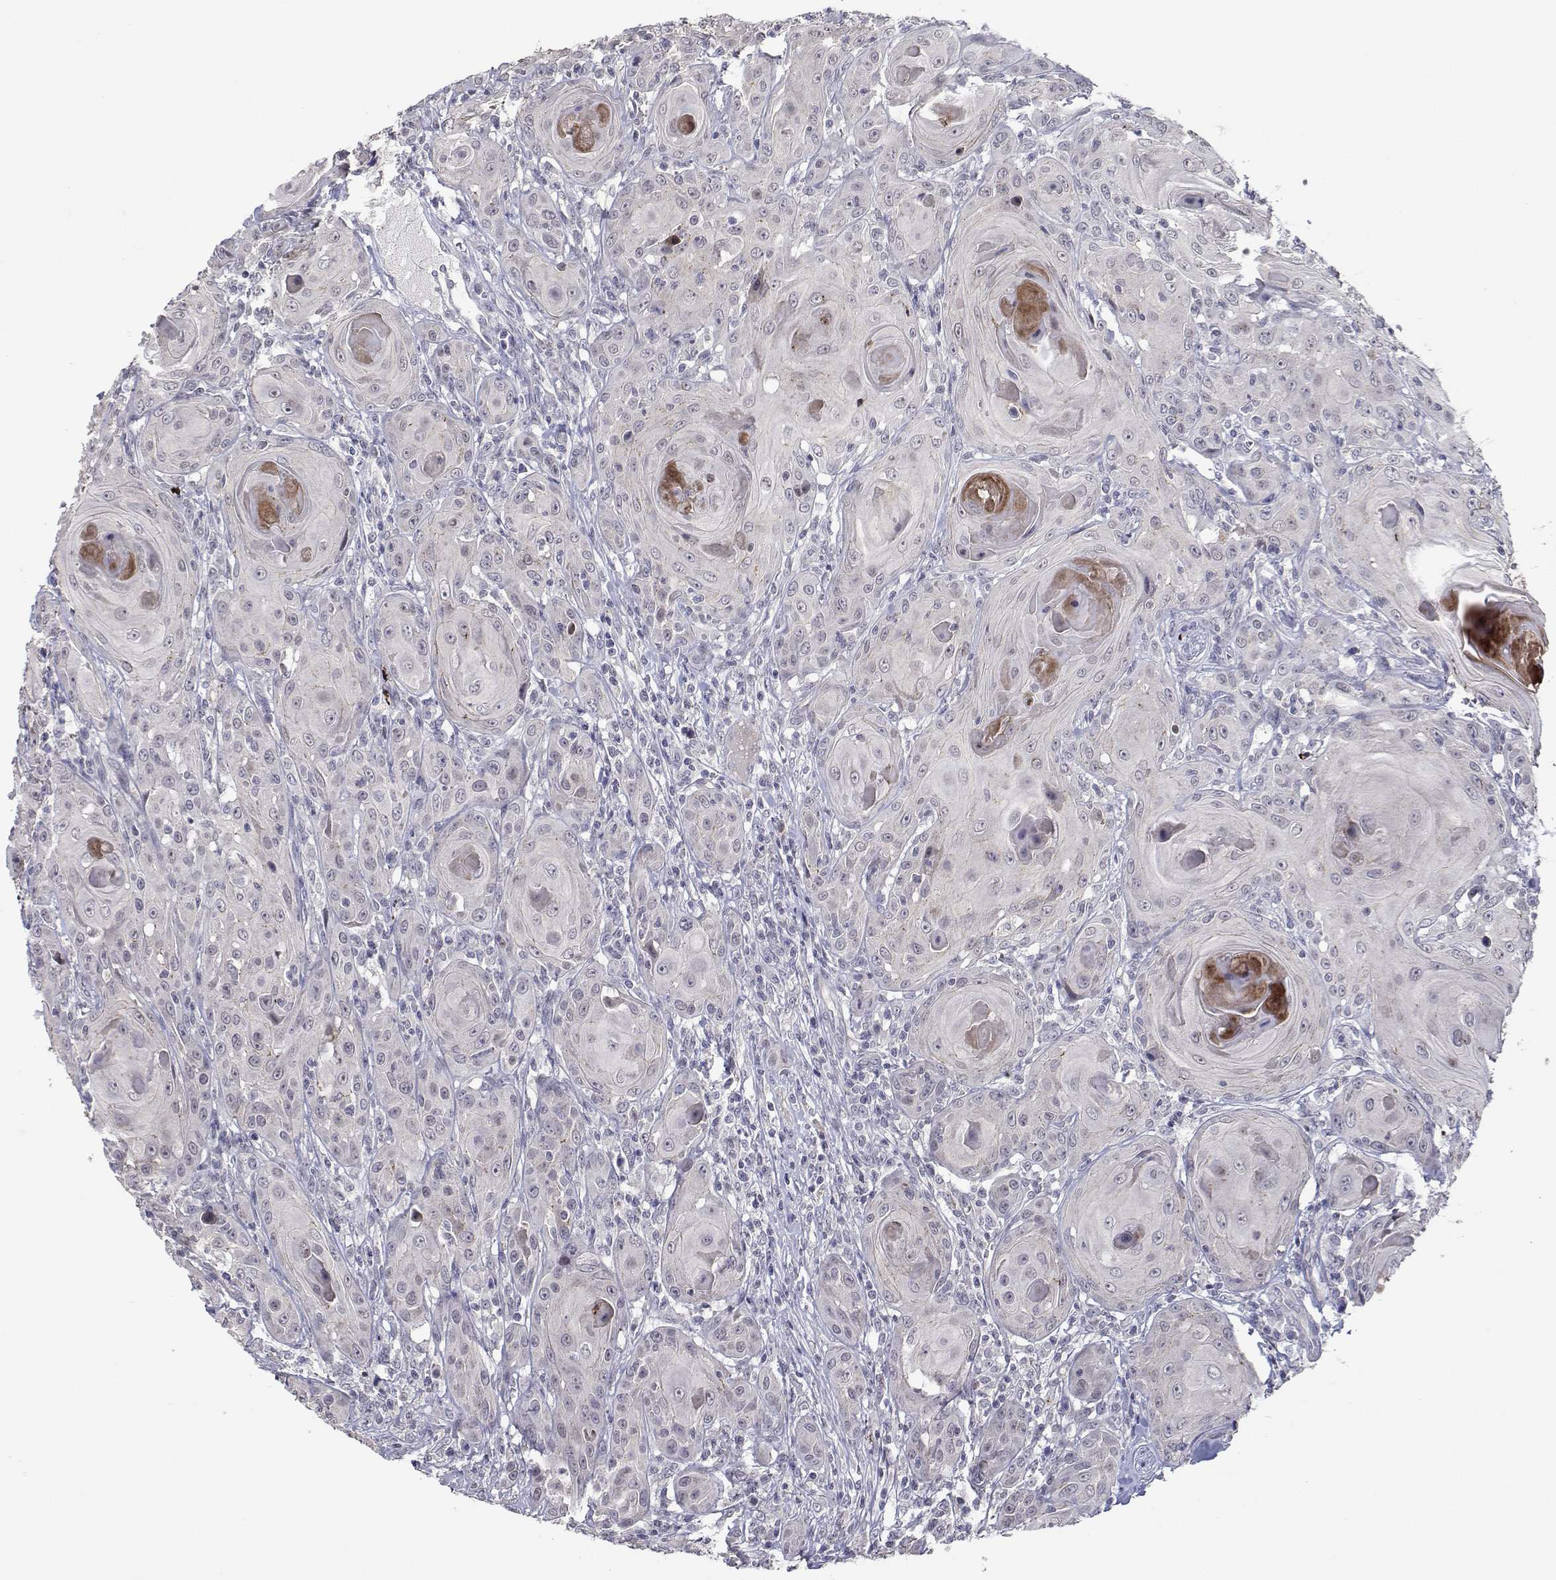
{"staining": {"intensity": "negative", "quantity": "none", "location": "none"}, "tissue": "head and neck cancer", "cell_type": "Tumor cells", "image_type": "cancer", "snomed": [{"axis": "morphology", "description": "Squamous cell carcinoma, NOS"}, {"axis": "topography", "description": "Head-Neck"}], "caption": "This is a histopathology image of immunohistochemistry (IHC) staining of head and neck squamous cell carcinoma, which shows no staining in tumor cells.", "gene": "RBPJL", "patient": {"sex": "female", "age": 80}}